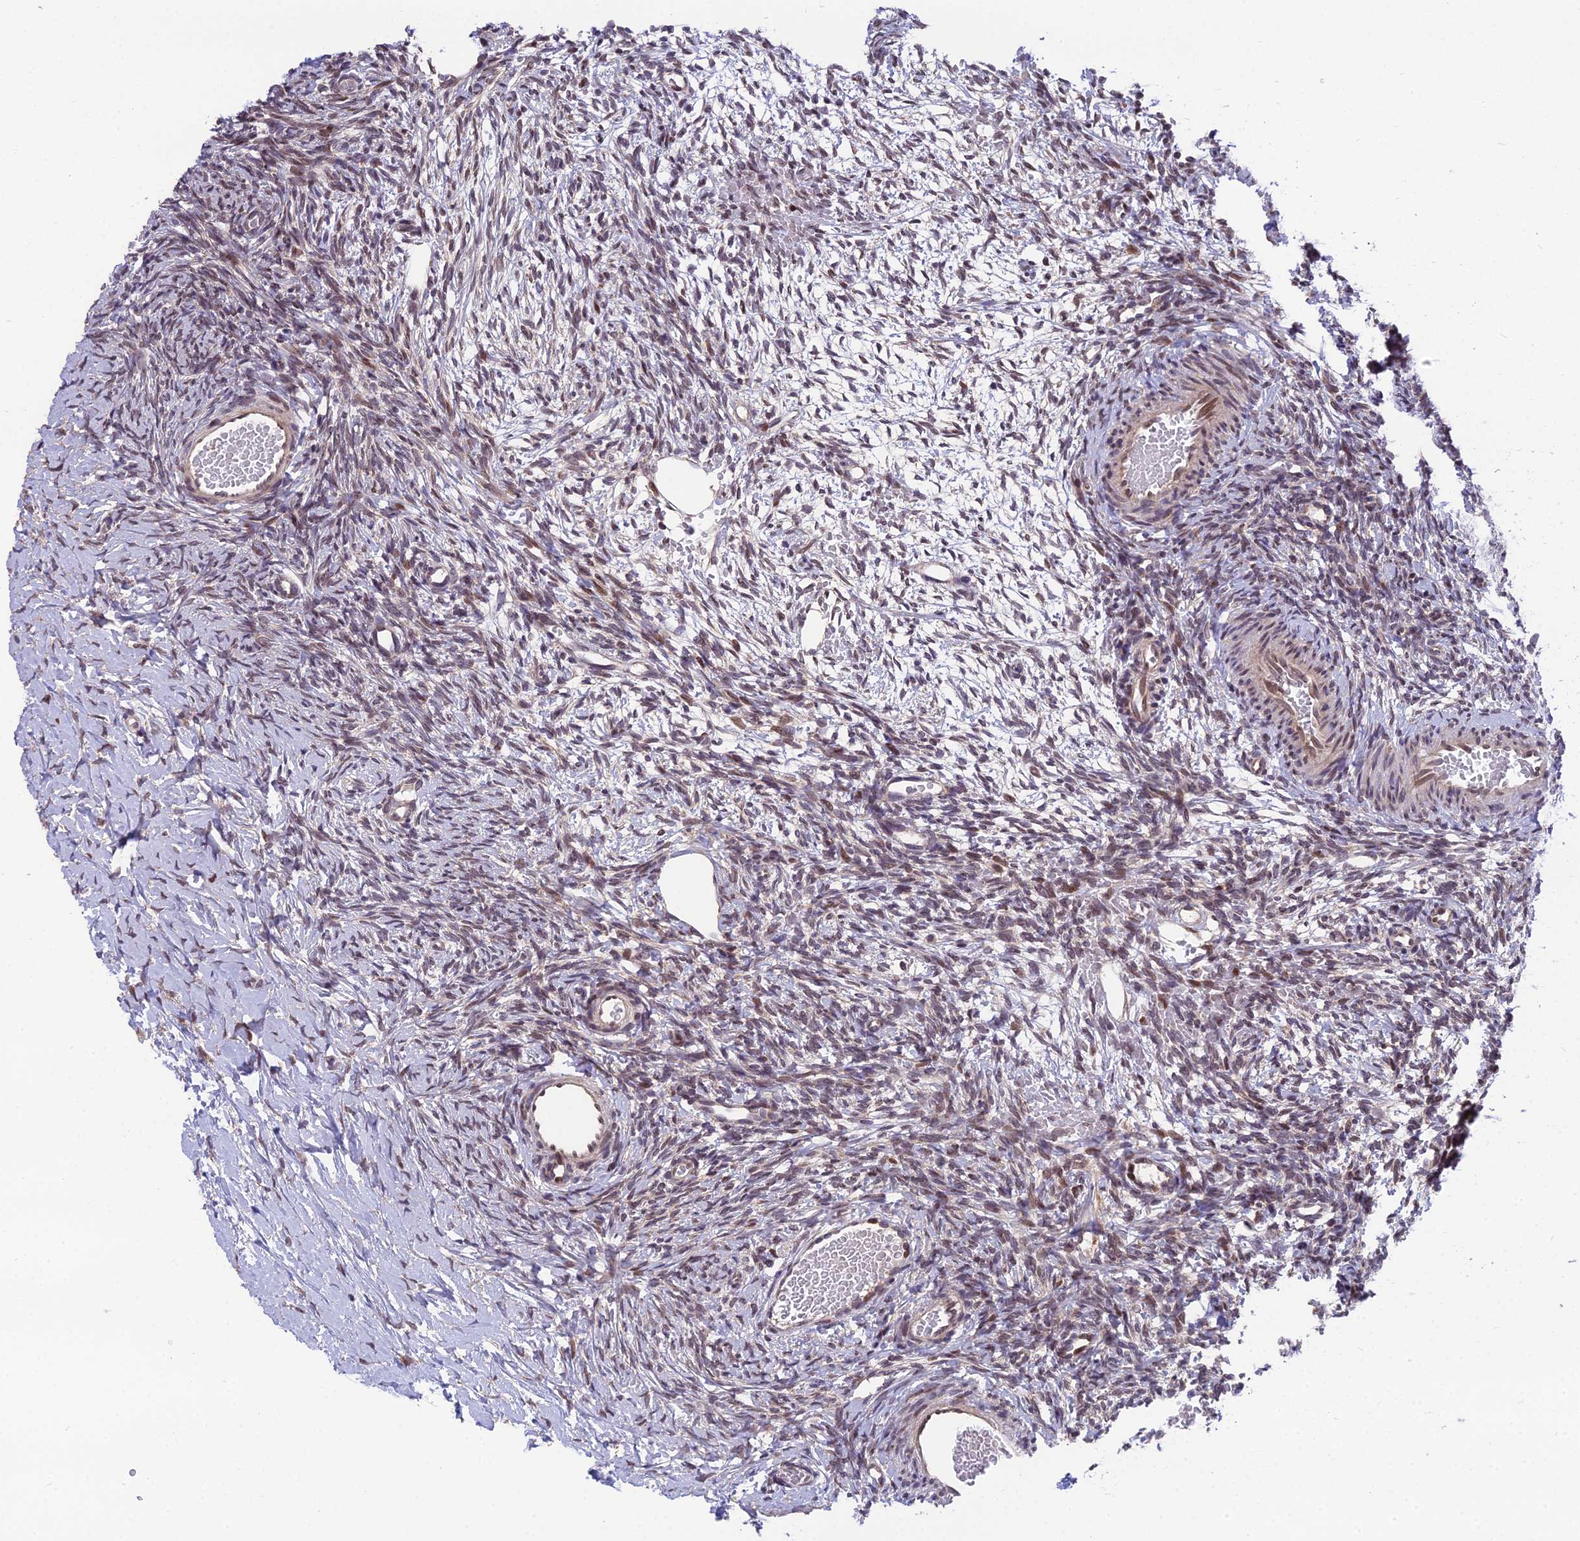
{"staining": {"intensity": "strong", "quantity": ">75%", "location": "cytoplasmic/membranous"}, "tissue": "ovary", "cell_type": "Follicle cells", "image_type": "normal", "snomed": [{"axis": "morphology", "description": "Normal tissue, NOS"}, {"axis": "topography", "description": "Ovary"}], "caption": "The histopathology image demonstrates a brown stain indicating the presence of a protein in the cytoplasmic/membranous of follicle cells in ovary.", "gene": "CYP2R1", "patient": {"sex": "female", "age": 39}}